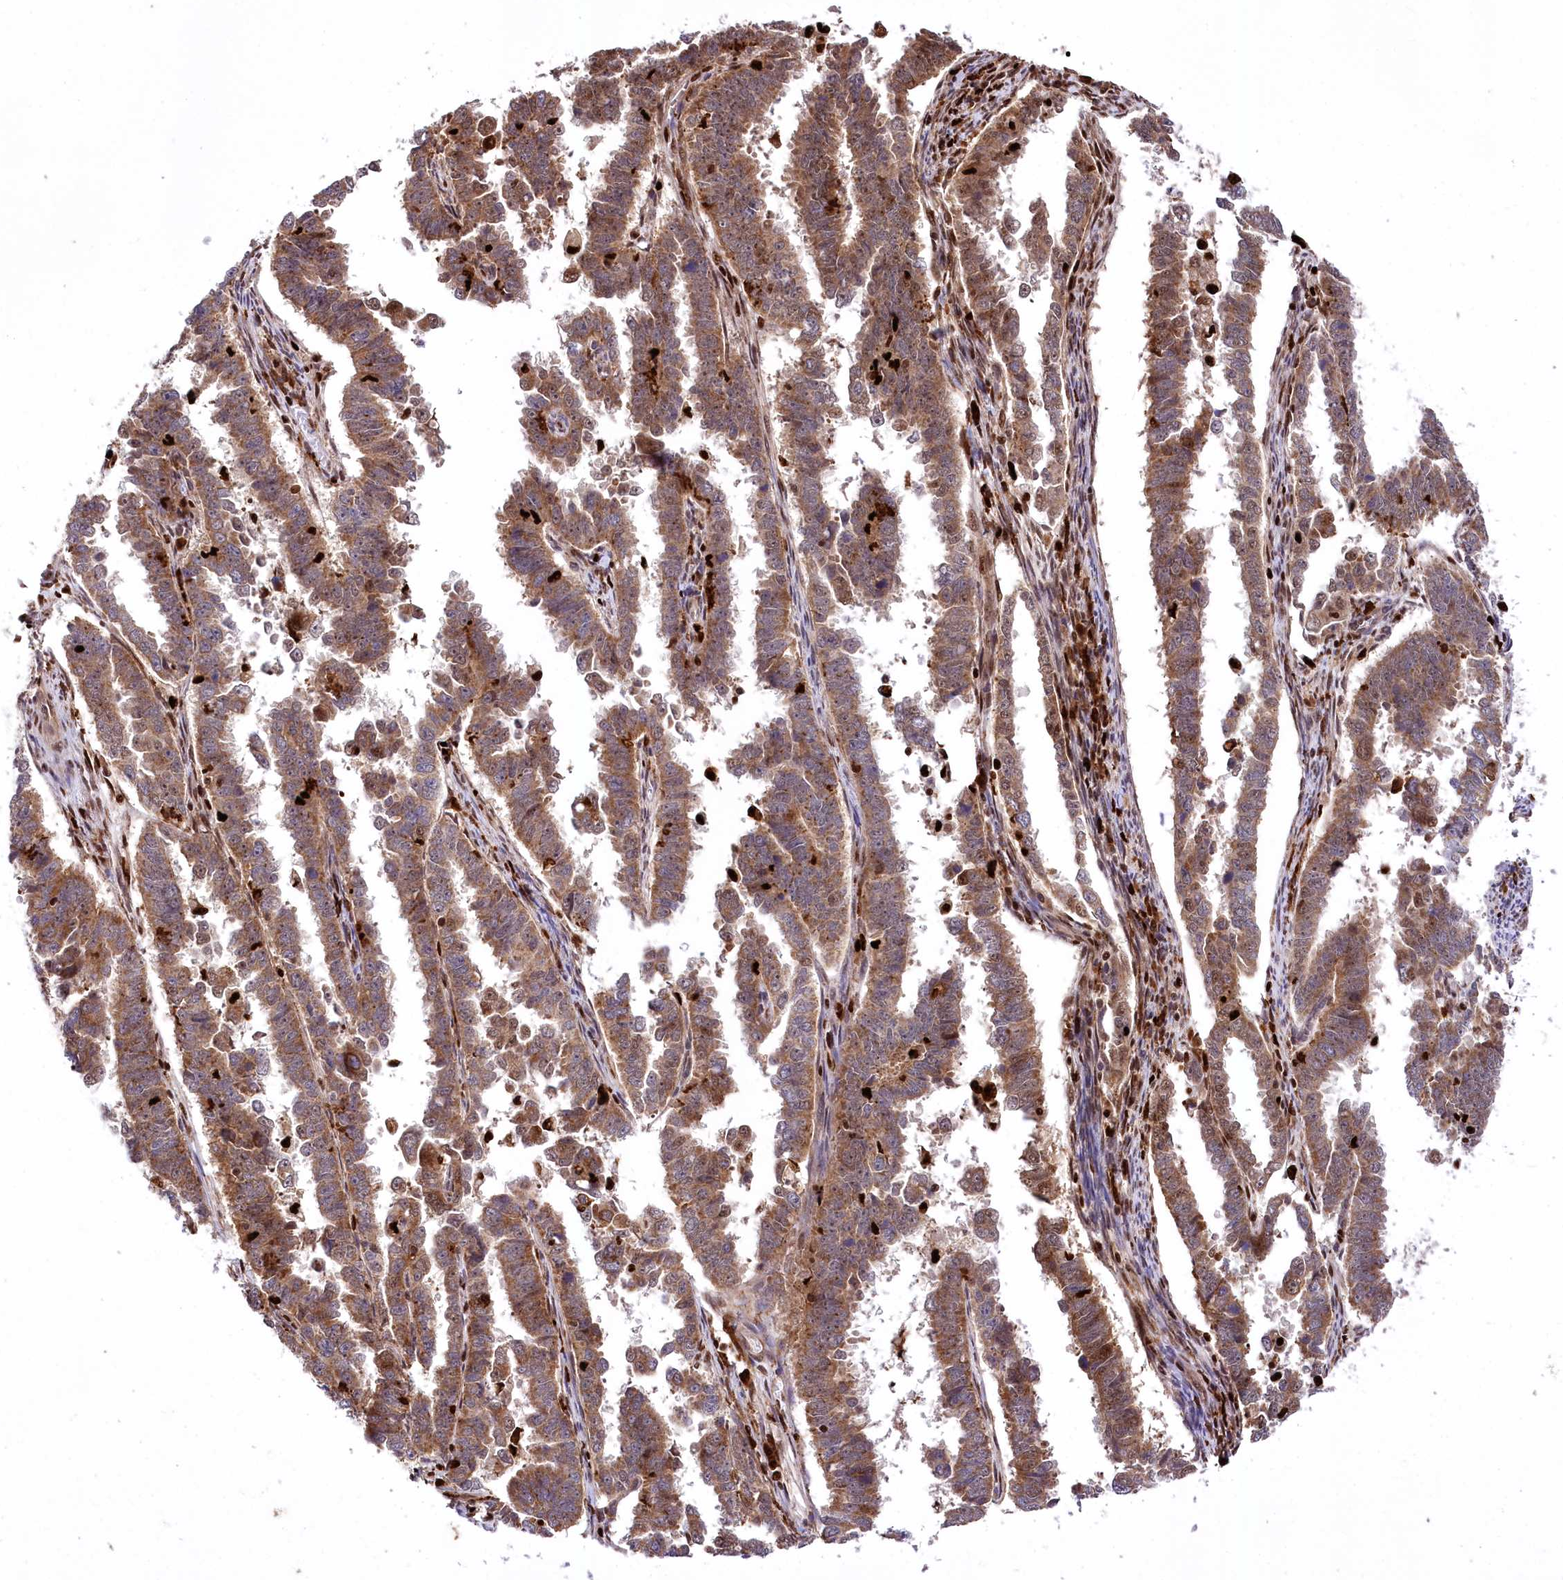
{"staining": {"intensity": "moderate", "quantity": ">75%", "location": "cytoplasmic/membranous"}, "tissue": "endometrial cancer", "cell_type": "Tumor cells", "image_type": "cancer", "snomed": [{"axis": "morphology", "description": "Adenocarcinoma, NOS"}, {"axis": "topography", "description": "Endometrium"}], "caption": "This photomicrograph demonstrates IHC staining of human adenocarcinoma (endometrial), with medium moderate cytoplasmic/membranous staining in about >75% of tumor cells.", "gene": "FIGN", "patient": {"sex": "female", "age": 75}}